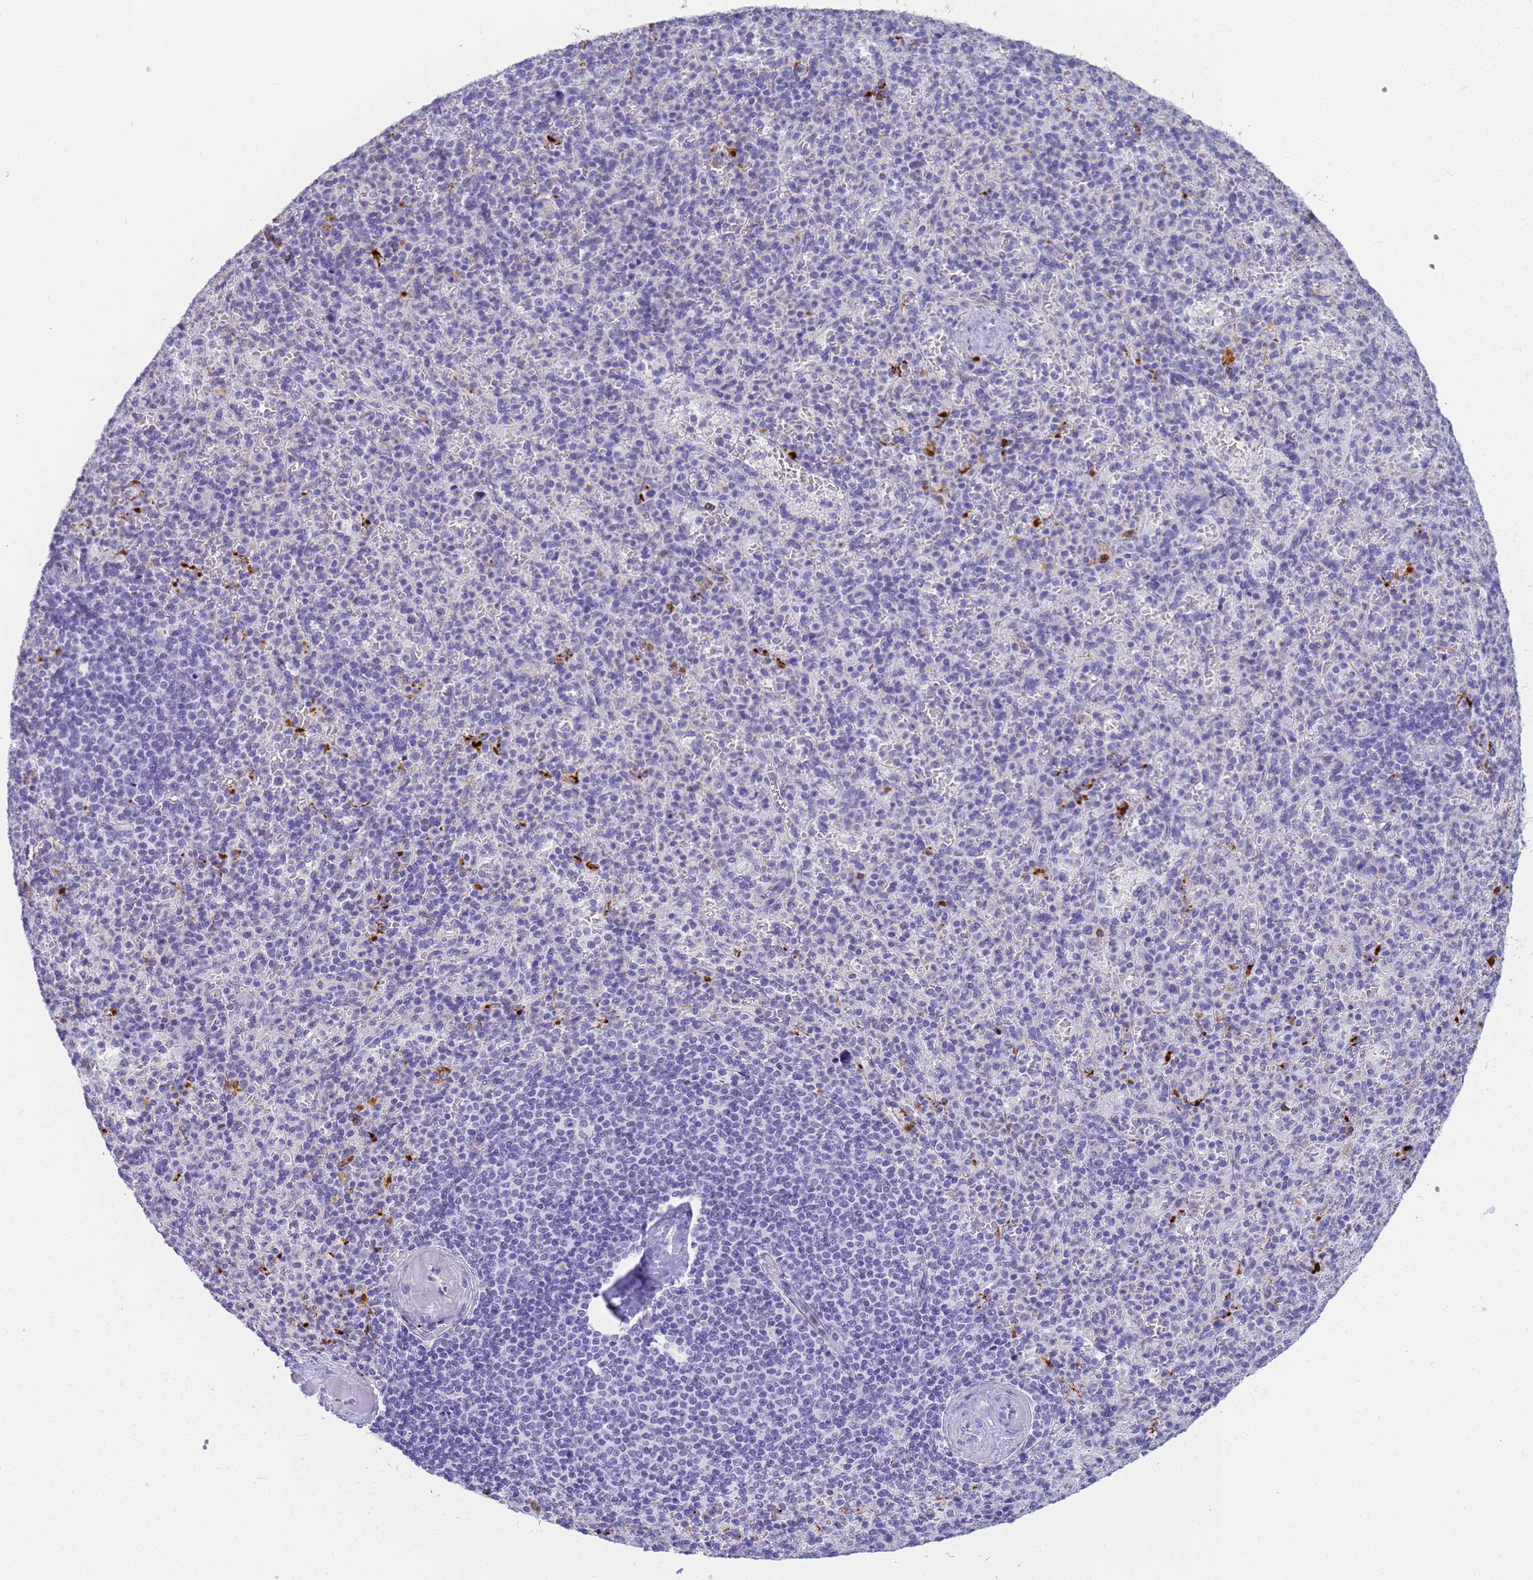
{"staining": {"intensity": "strong", "quantity": "<25%", "location": "cytoplasmic/membranous"}, "tissue": "spleen", "cell_type": "Cells in red pulp", "image_type": "normal", "snomed": [{"axis": "morphology", "description": "Normal tissue, NOS"}, {"axis": "topography", "description": "Spleen"}], "caption": "Cells in red pulp show medium levels of strong cytoplasmic/membranous staining in about <25% of cells in benign spleen. The staining was performed using DAB (3,3'-diaminobenzidine), with brown indicating positive protein expression. Nuclei are stained blue with hematoxylin.", "gene": "RNASE2", "patient": {"sex": "female", "age": 74}}